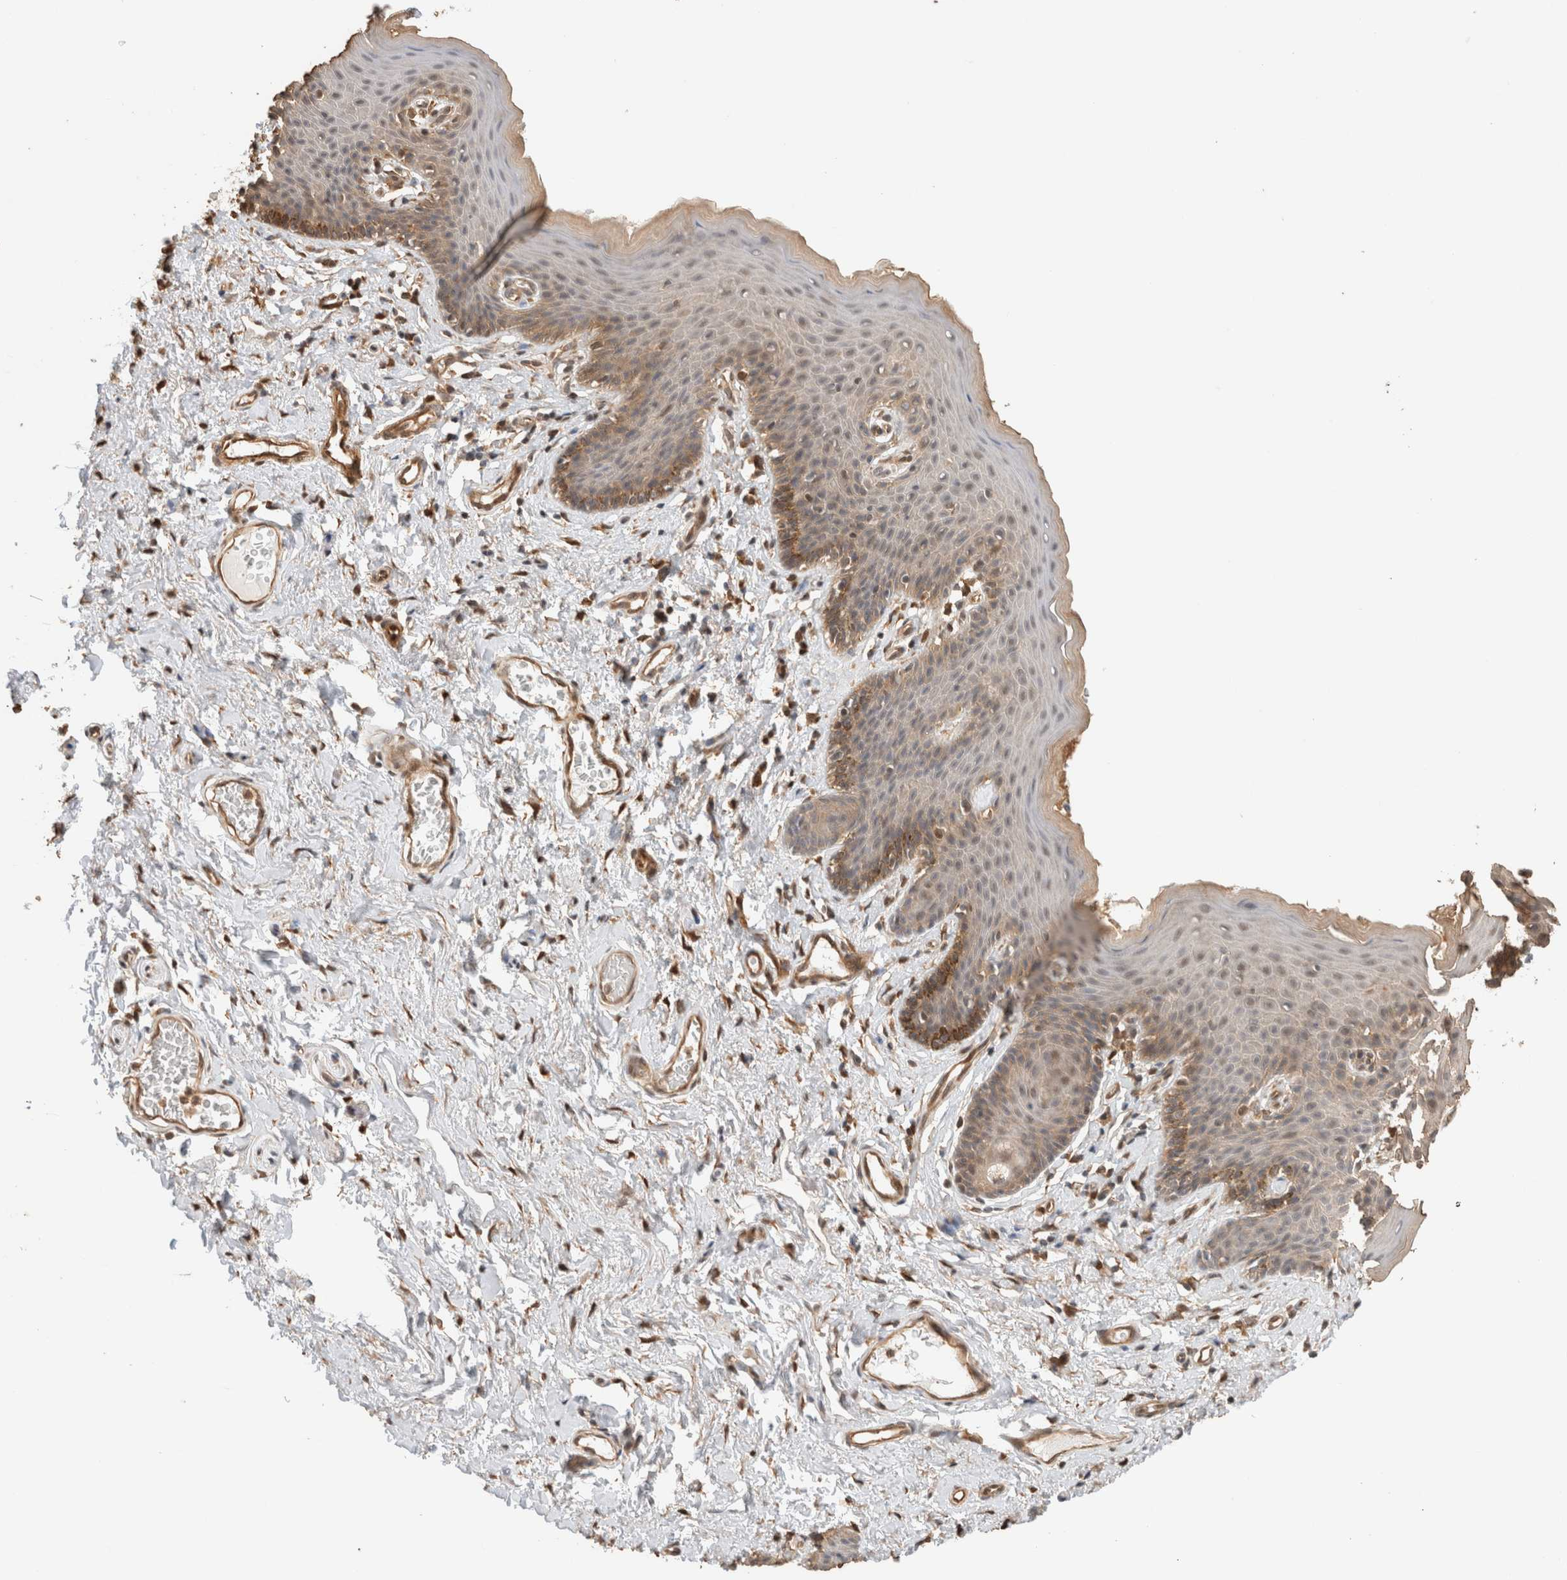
{"staining": {"intensity": "weak", "quantity": ">75%", "location": "cytoplasmic/membranous,nuclear"}, "tissue": "skin", "cell_type": "Epidermal cells", "image_type": "normal", "snomed": [{"axis": "morphology", "description": "Normal tissue, NOS"}, {"axis": "topography", "description": "Vulva"}], "caption": "Epidermal cells demonstrate weak cytoplasmic/membranous,nuclear staining in about >75% of cells in benign skin. (IHC, brightfield microscopy, high magnification).", "gene": "OTUD6B", "patient": {"sex": "female", "age": 66}}